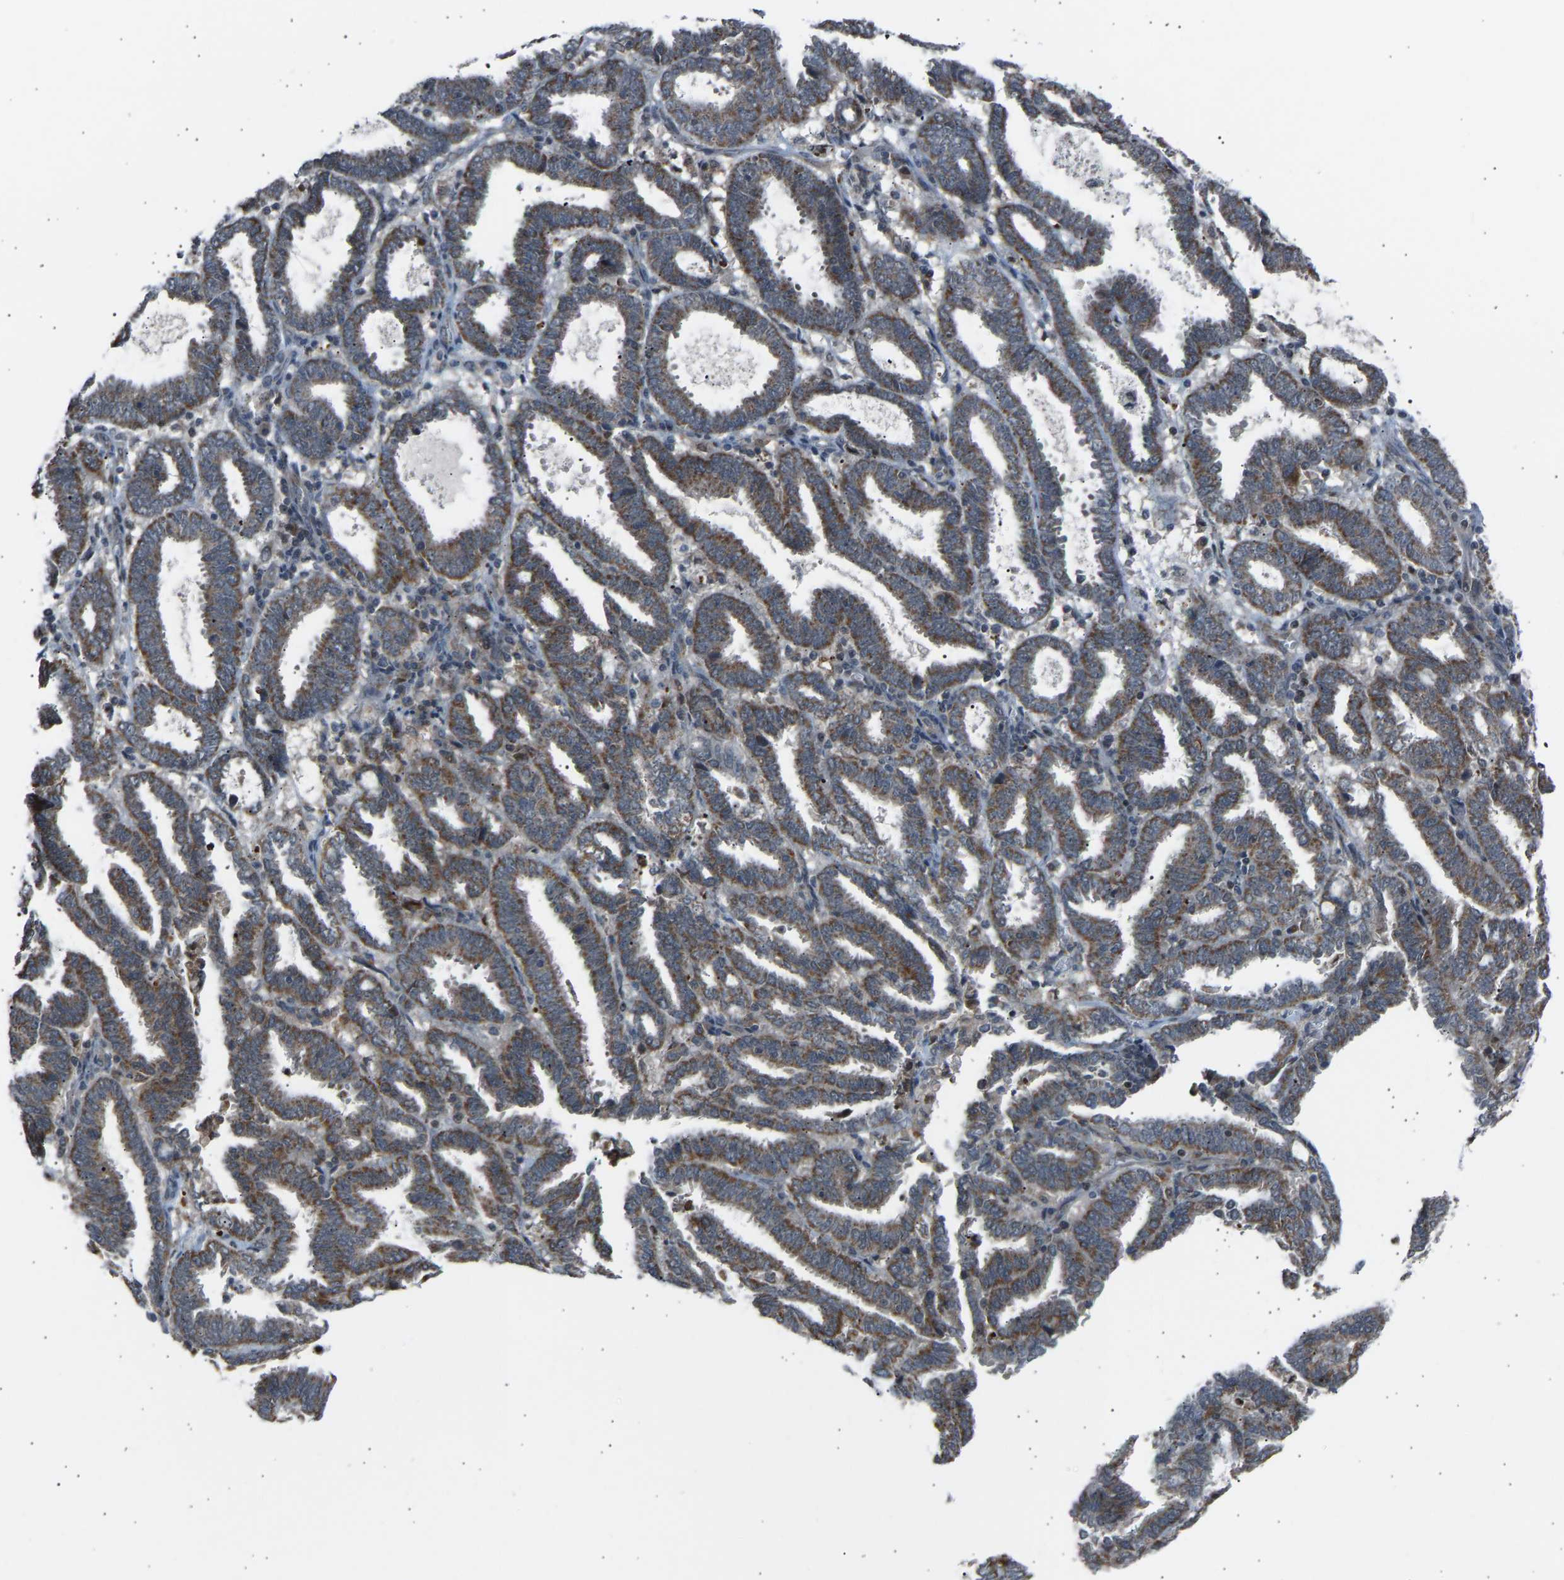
{"staining": {"intensity": "moderate", "quantity": "25%-75%", "location": "cytoplasmic/membranous"}, "tissue": "endometrial cancer", "cell_type": "Tumor cells", "image_type": "cancer", "snomed": [{"axis": "morphology", "description": "Adenocarcinoma, NOS"}, {"axis": "topography", "description": "Uterus"}], "caption": "Immunohistochemical staining of endometrial adenocarcinoma reveals medium levels of moderate cytoplasmic/membranous staining in about 25%-75% of tumor cells.", "gene": "SLIRP", "patient": {"sex": "female", "age": 83}}